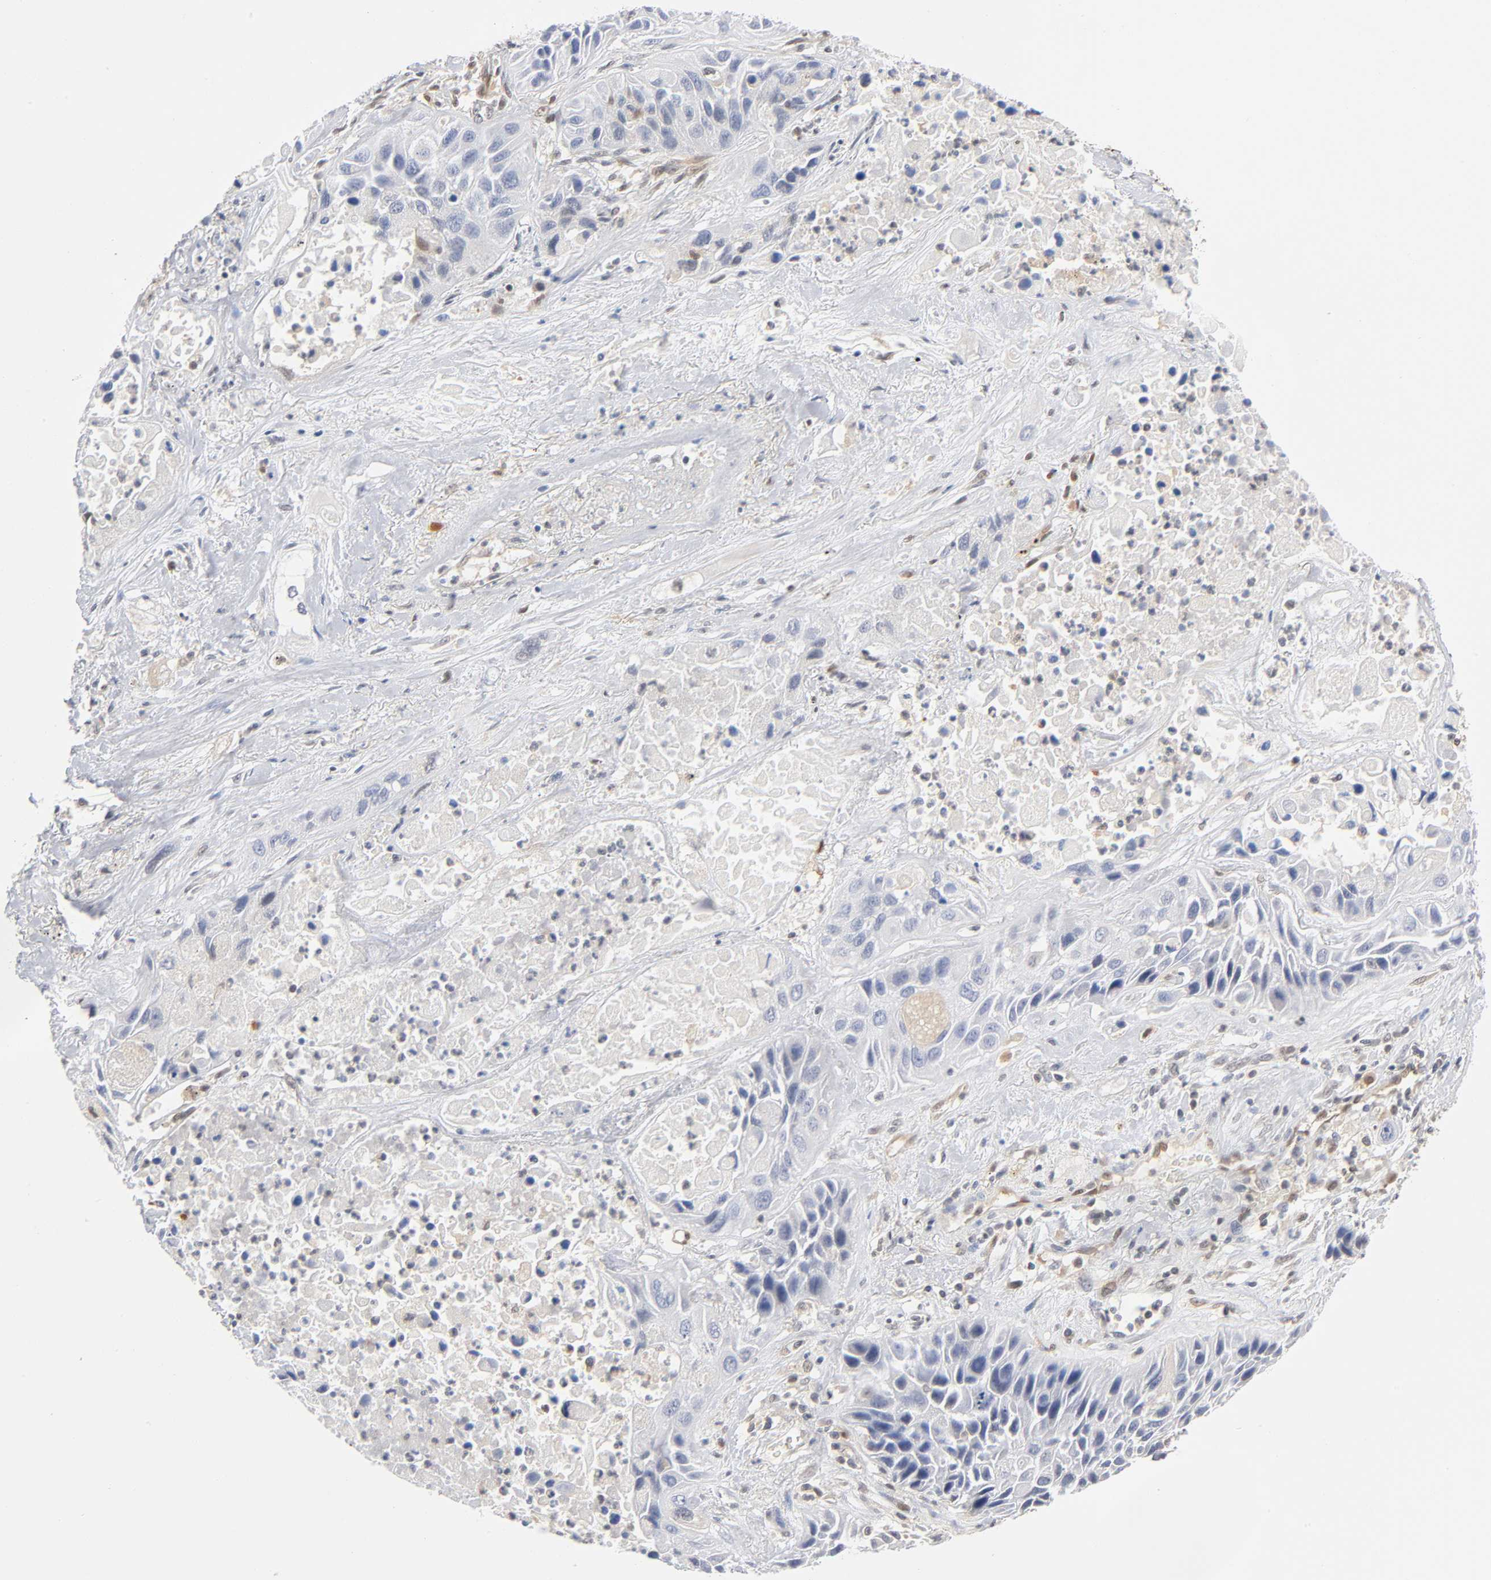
{"staining": {"intensity": "negative", "quantity": "none", "location": "none"}, "tissue": "lung cancer", "cell_type": "Tumor cells", "image_type": "cancer", "snomed": [{"axis": "morphology", "description": "Squamous cell carcinoma, NOS"}, {"axis": "topography", "description": "Lung"}], "caption": "Immunohistochemistry (IHC) of human lung squamous cell carcinoma exhibits no positivity in tumor cells.", "gene": "DFFB", "patient": {"sex": "female", "age": 76}}